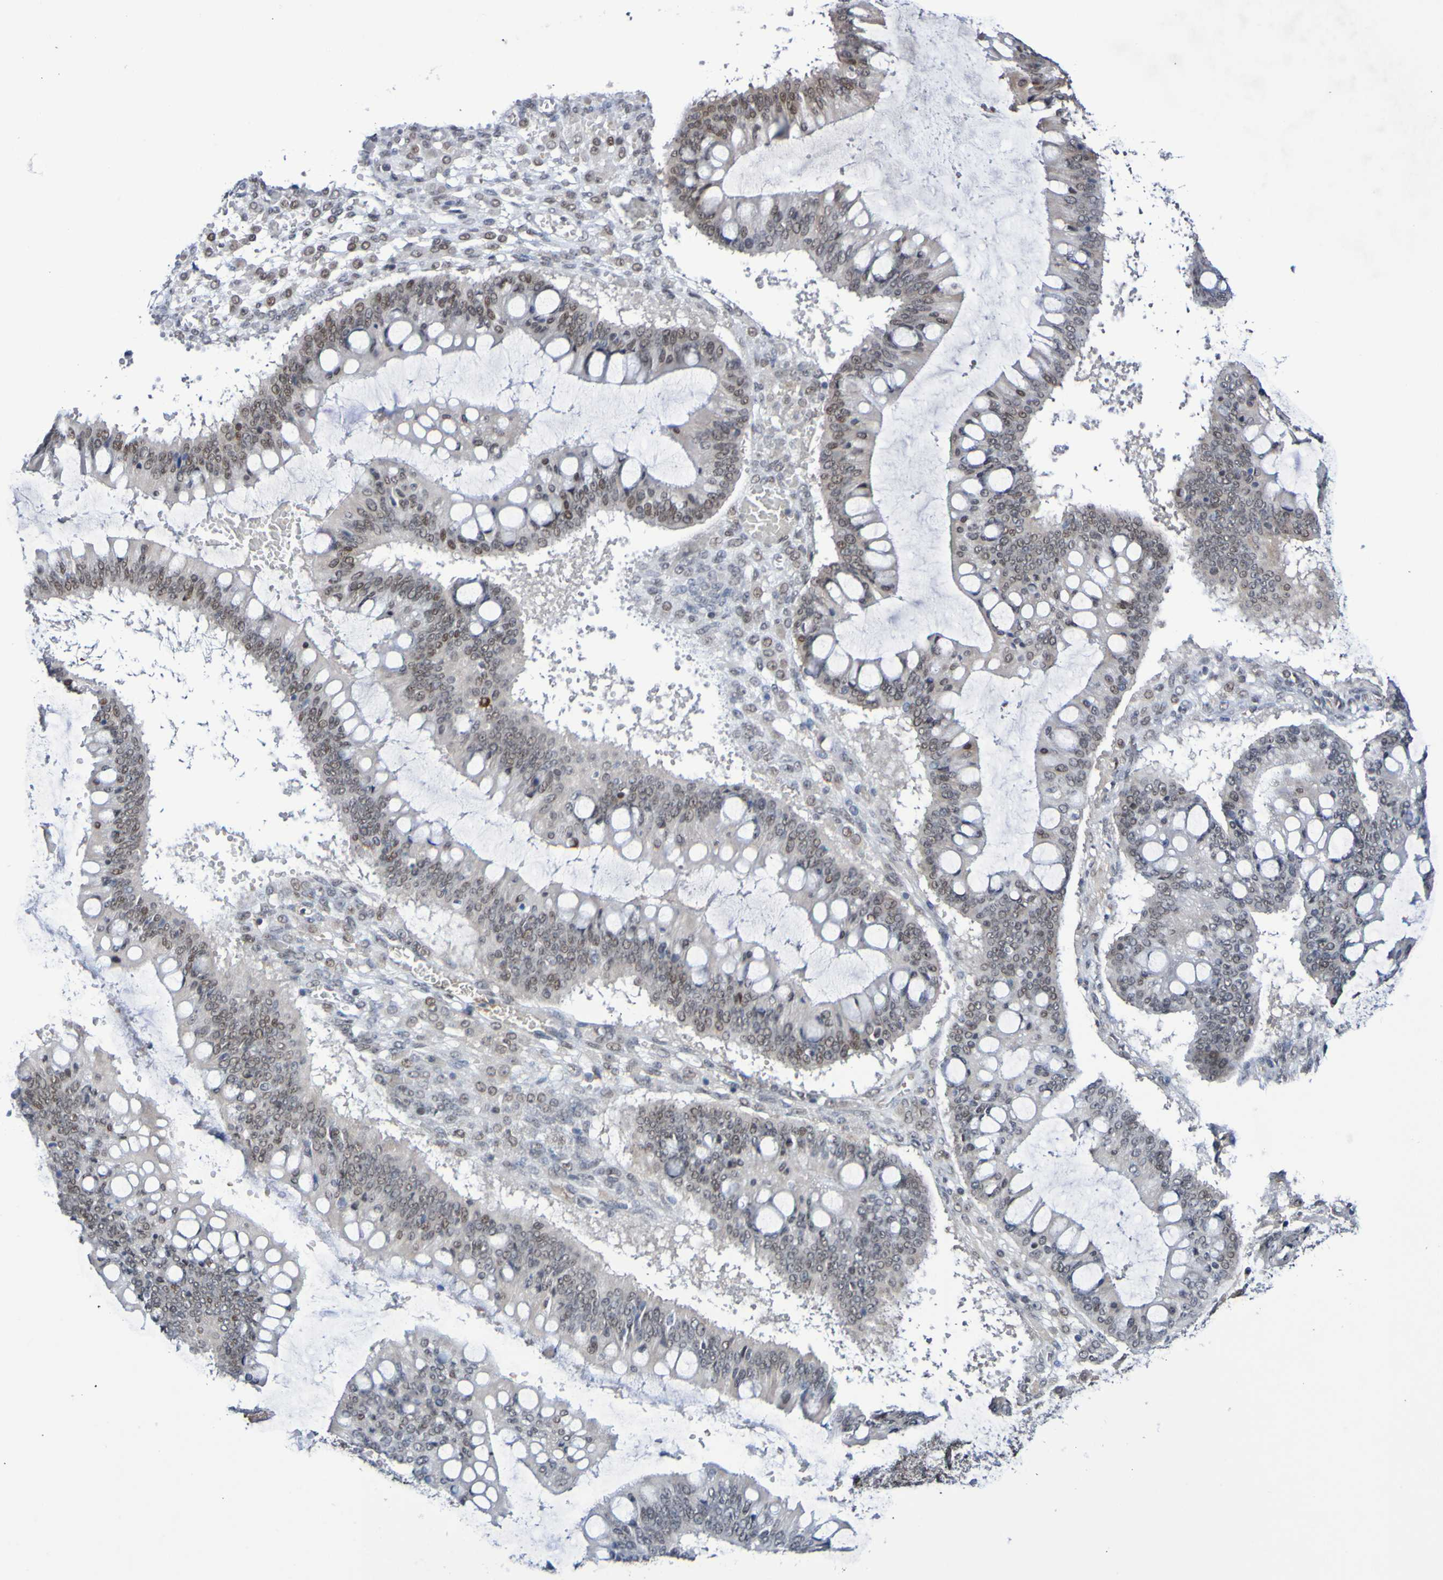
{"staining": {"intensity": "moderate", "quantity": "25%-75%", "location": "nuclear"}, "tissue": "ovarian cancer", "cell_type": "Tumor cells", "image_type": "cancer", "snomed": [{"axis": "morphology", "description": "Cystadenocarcinoma, mucinous, NOS"}, {"axis": "topography", "description": "Ovary"}], "caption": "Immunohistochemical staining of ovarian cancer (mucinous cystadenocarcinoma) shows medium levels of moderate nuclear protein staining in about 25%-75% of tumor cells. The staining is performed using DAB brown chromogen to label protein expression. The nuclei are counter-stained blue using hematoxylin.", "gene": "PCGF1", "patient": {"sex": "female", "age": 73}}